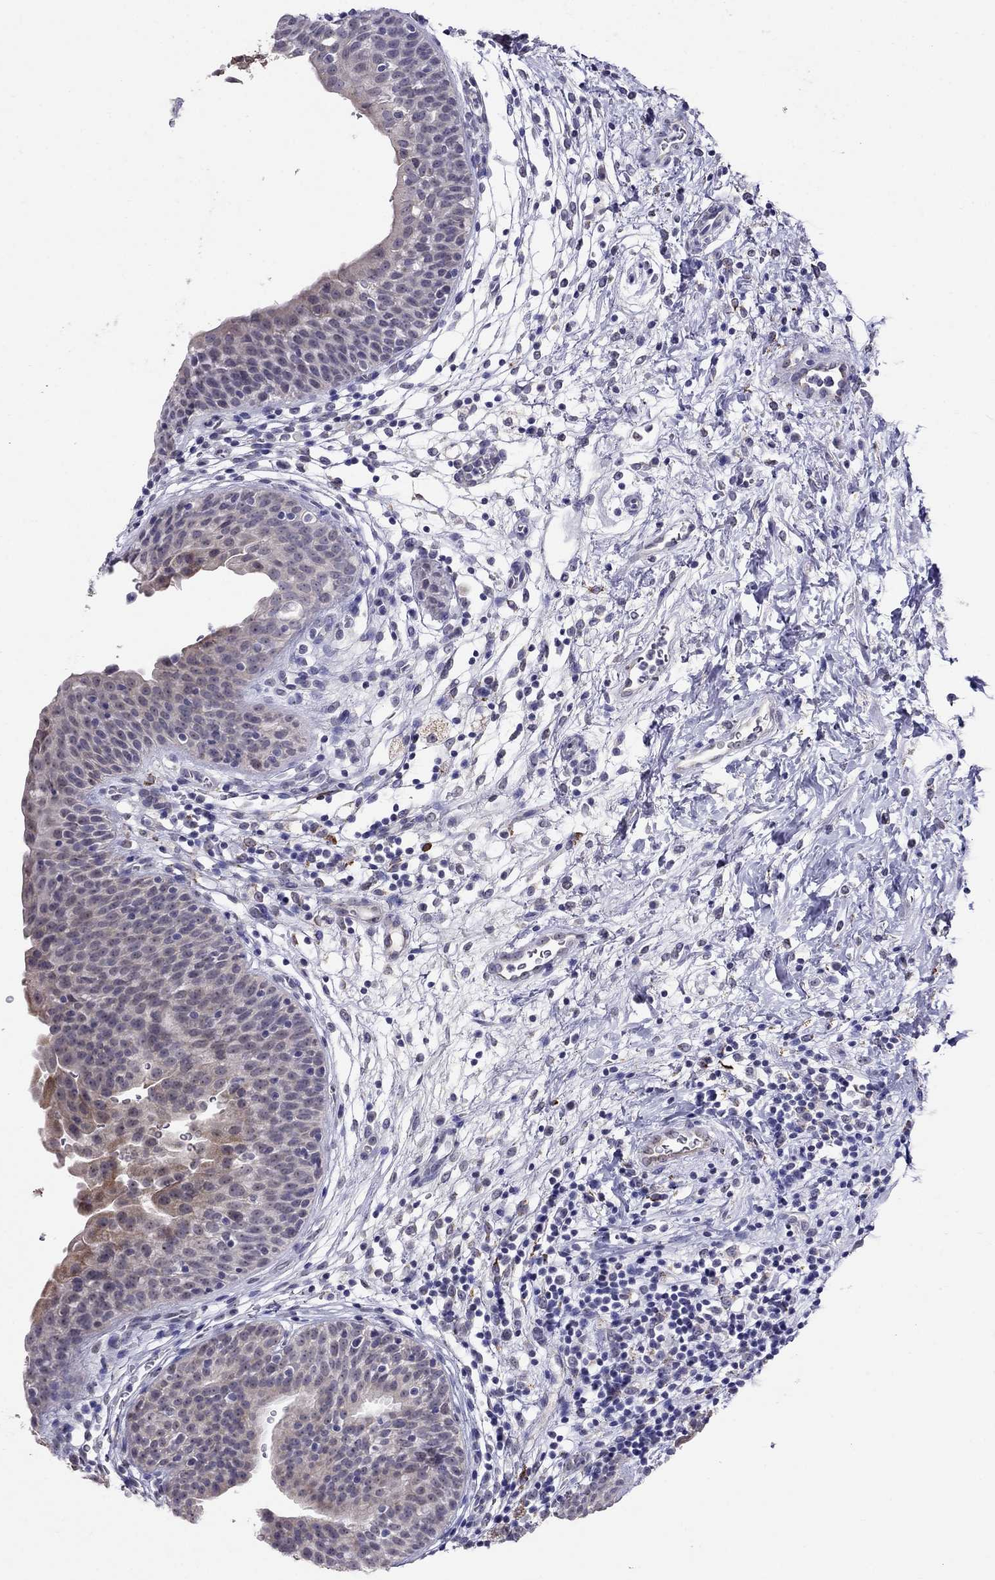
{"staining": {"intensity": "negative", "quantity": "none", "location": "none"}, "tissue": "urinary bladder", "cell_type": "Urothelial cells", "image_type": "normal", "snomed": [{"axis": "morphology", "description": "Normal tissue, NOS"}, {"axis": "topography", "description": "Urinary bladder"}], "caption": "DAB (3,3'-diaminobenzidine) immunohistochemical staining of unremarkable urinary bladder demonstrates no significant expression in urothelial cells. The staining is performed using DAB (3,3'-diaminobenzidine) brown chromogen with nuclei counter-stained in using hematoxylin.", "gene": "MYO3B", "patient": {"sex": "male", "age": 37}}